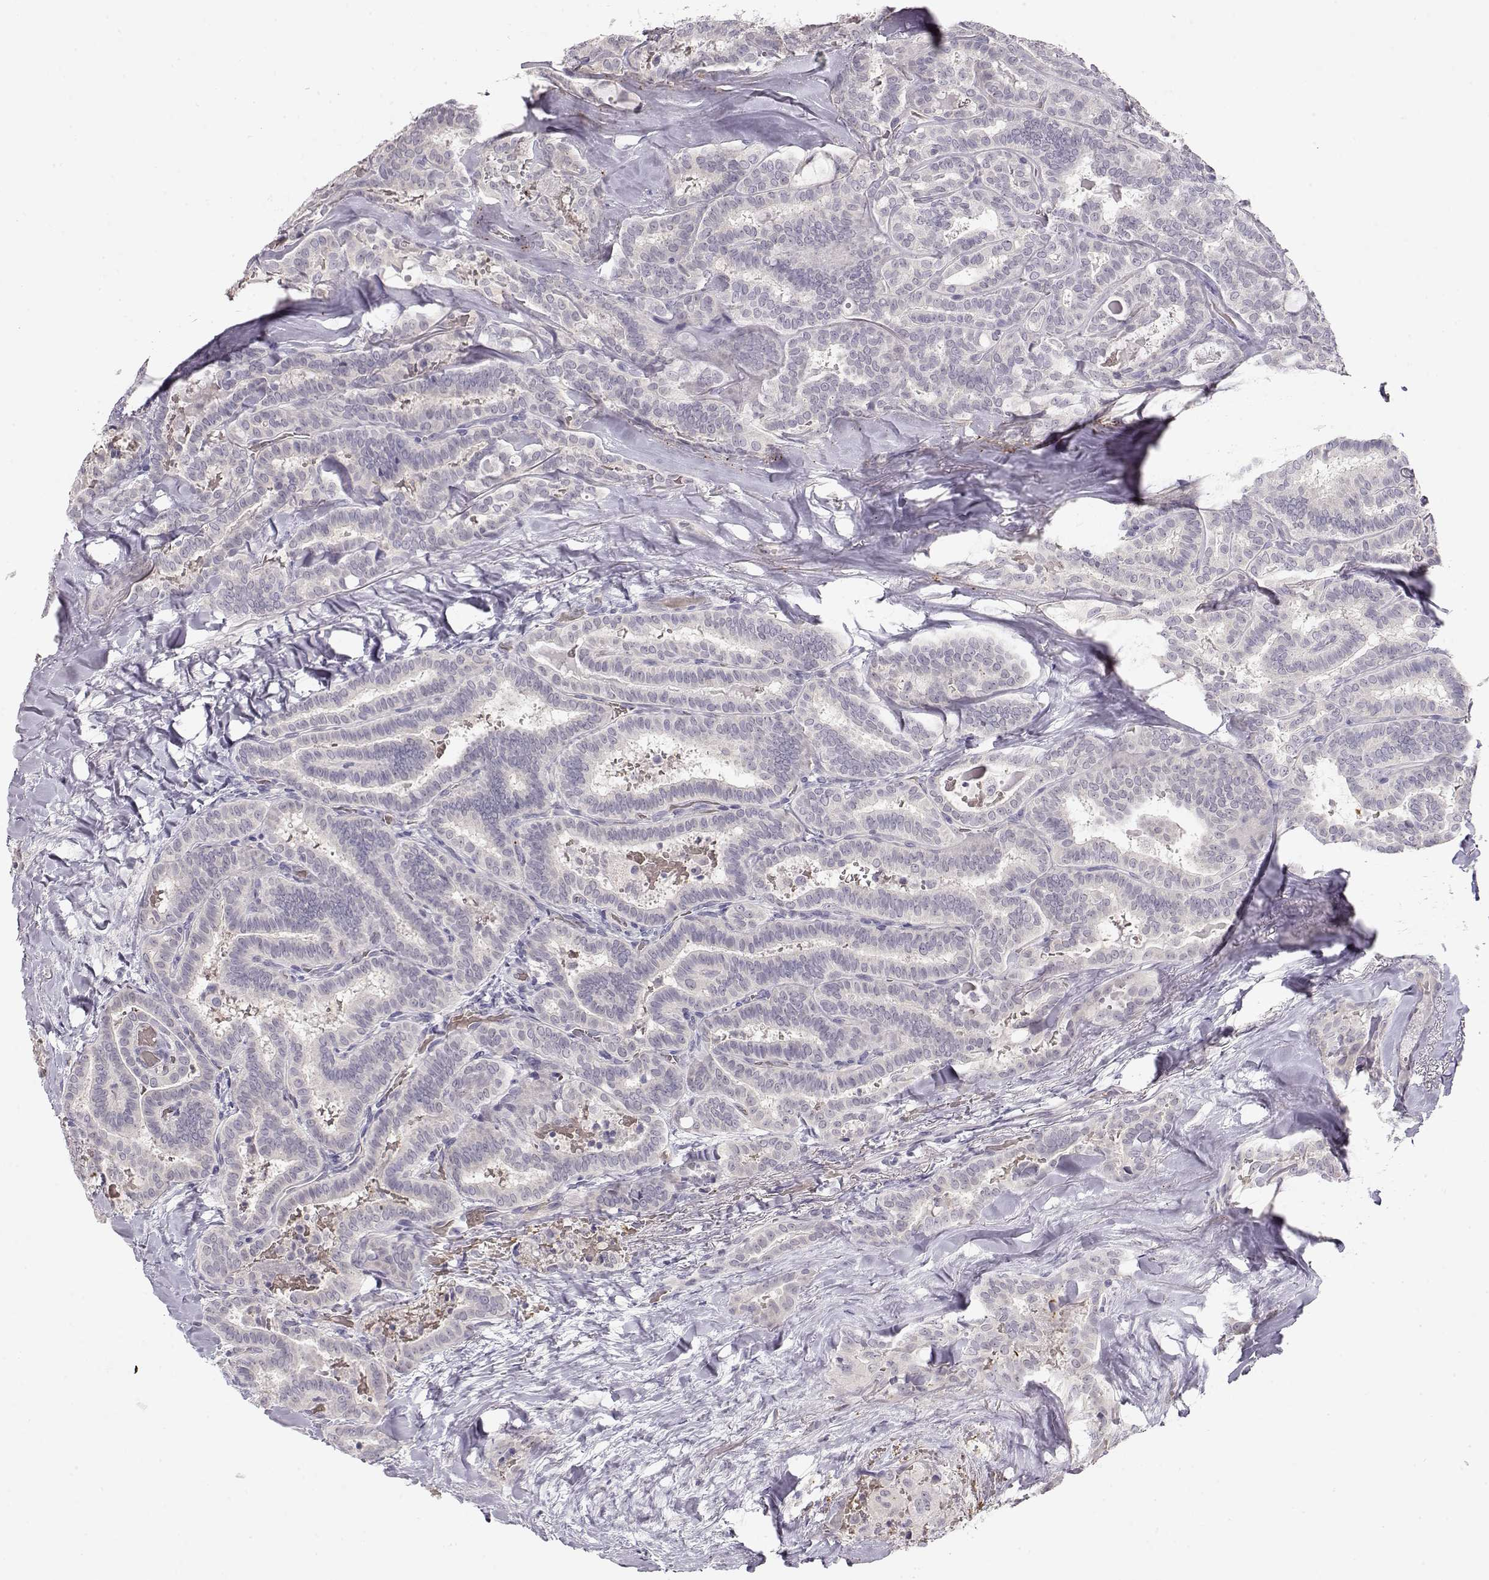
{"staining": {"intensity": "negative", "quantity": "none", "location": "none"}, "tissue": "thyroid cancer", "cell_type": "Tumor cells", "image_type": "cancer", "snomed": [{"axis": "morphology", "description": "Papillary adenocarcinoma, NOS"}, {"axis": "topography", "description": "Thyroid gland"}], "caption": "Immunohistochemical staining of human thyroid papillary adenocarcinoma exhibits no significant staining in tumor cells.", "gene": "TTC26", "patient": {"sex": "female", "age": 39}}